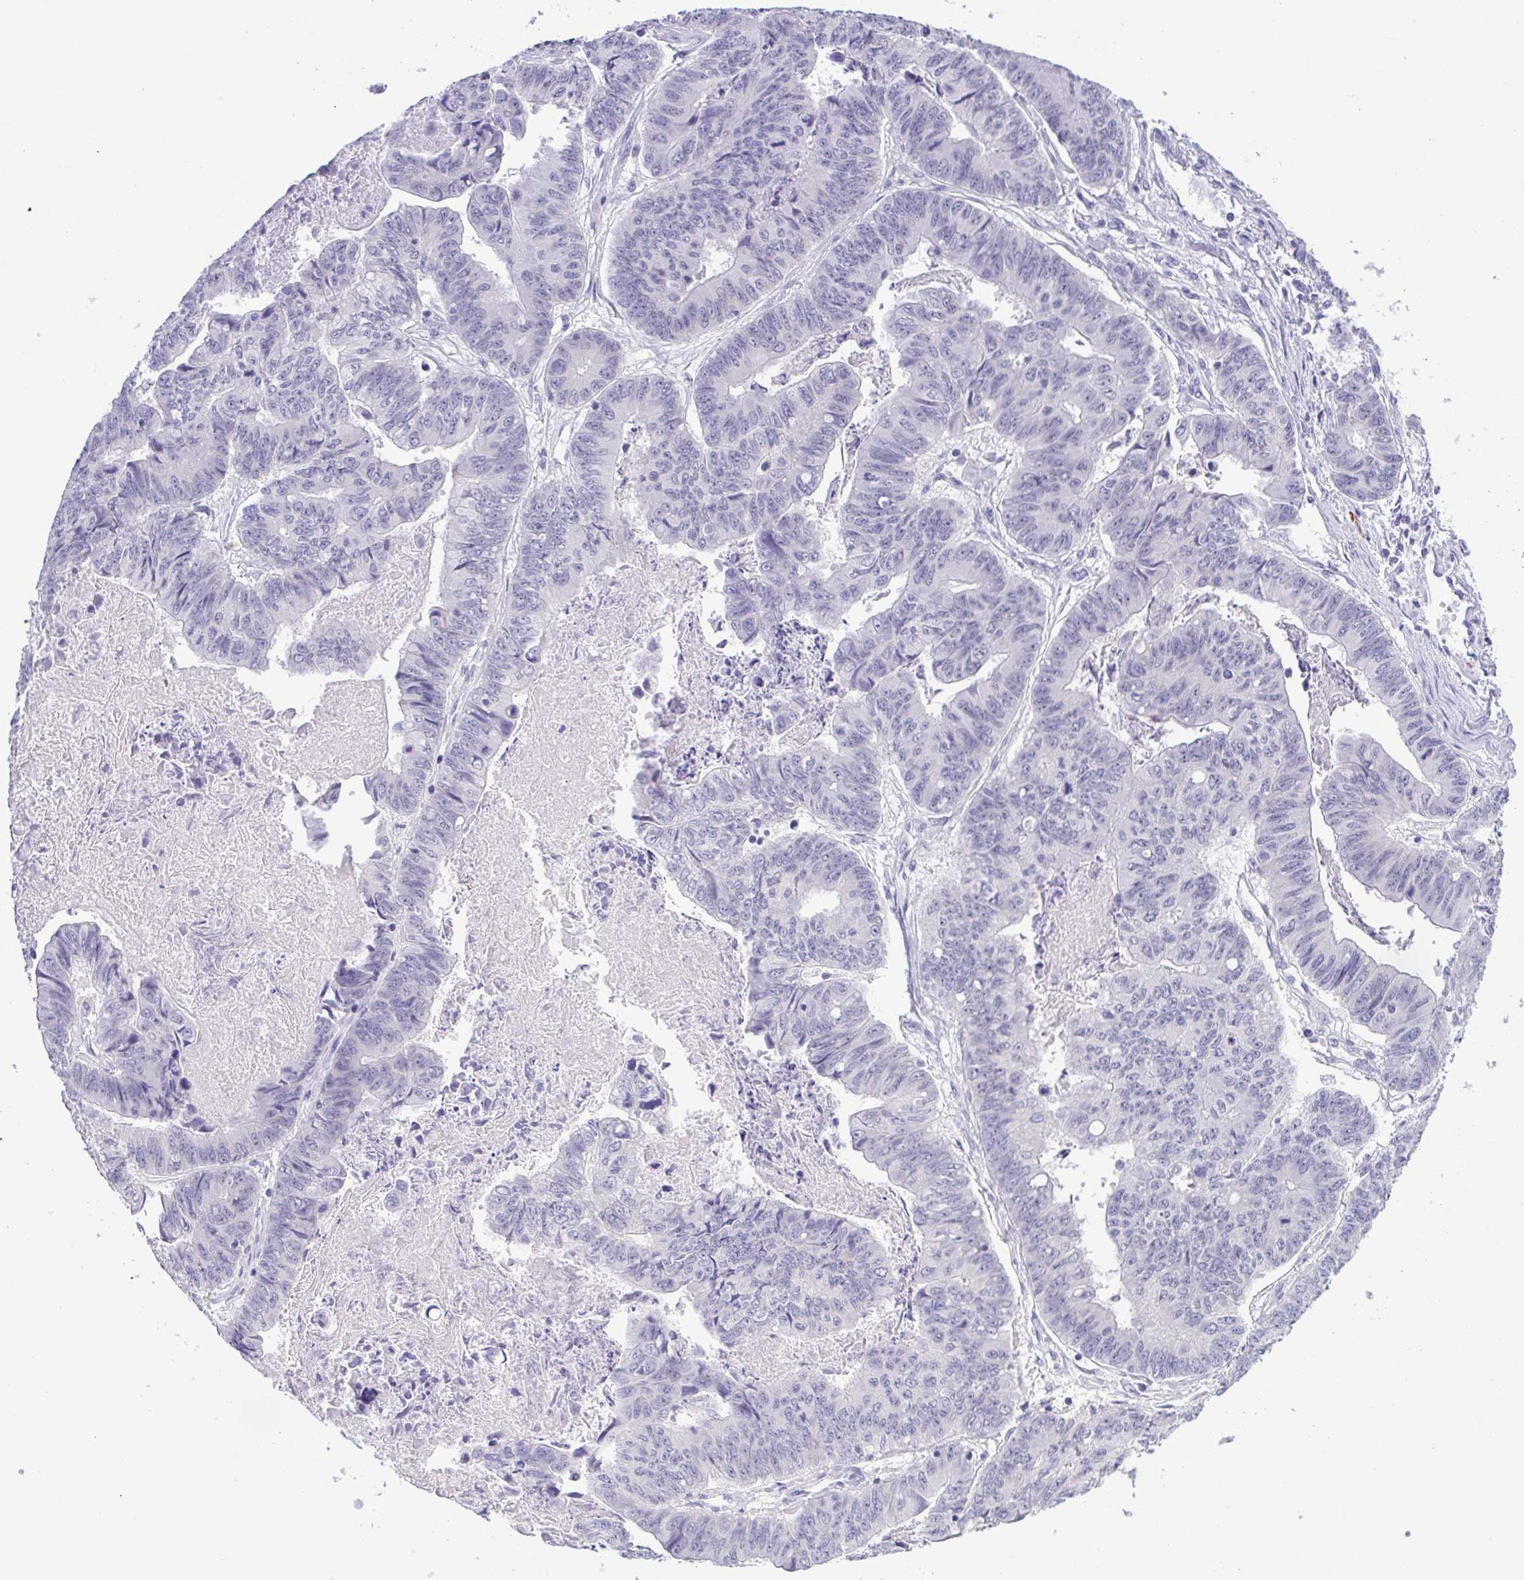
{"staining": {"intensity": "negative", "quantity": "none", "location": "none"}, "tissue": "stomach cancer", "cell_type": "Tumor cells", "image_type": "cancer", "snomed": [{"axis": "morphology", "description": "Adenocarcinoma, NOS"}, {"axis": "topography", "description": "Stomach, lower"}], "caption": "Tumor cells are negative for protein expression in human adenocarcinoma (stomach).", "gene": "MYL7", "patient": {"sex": "male", "age": 77}}